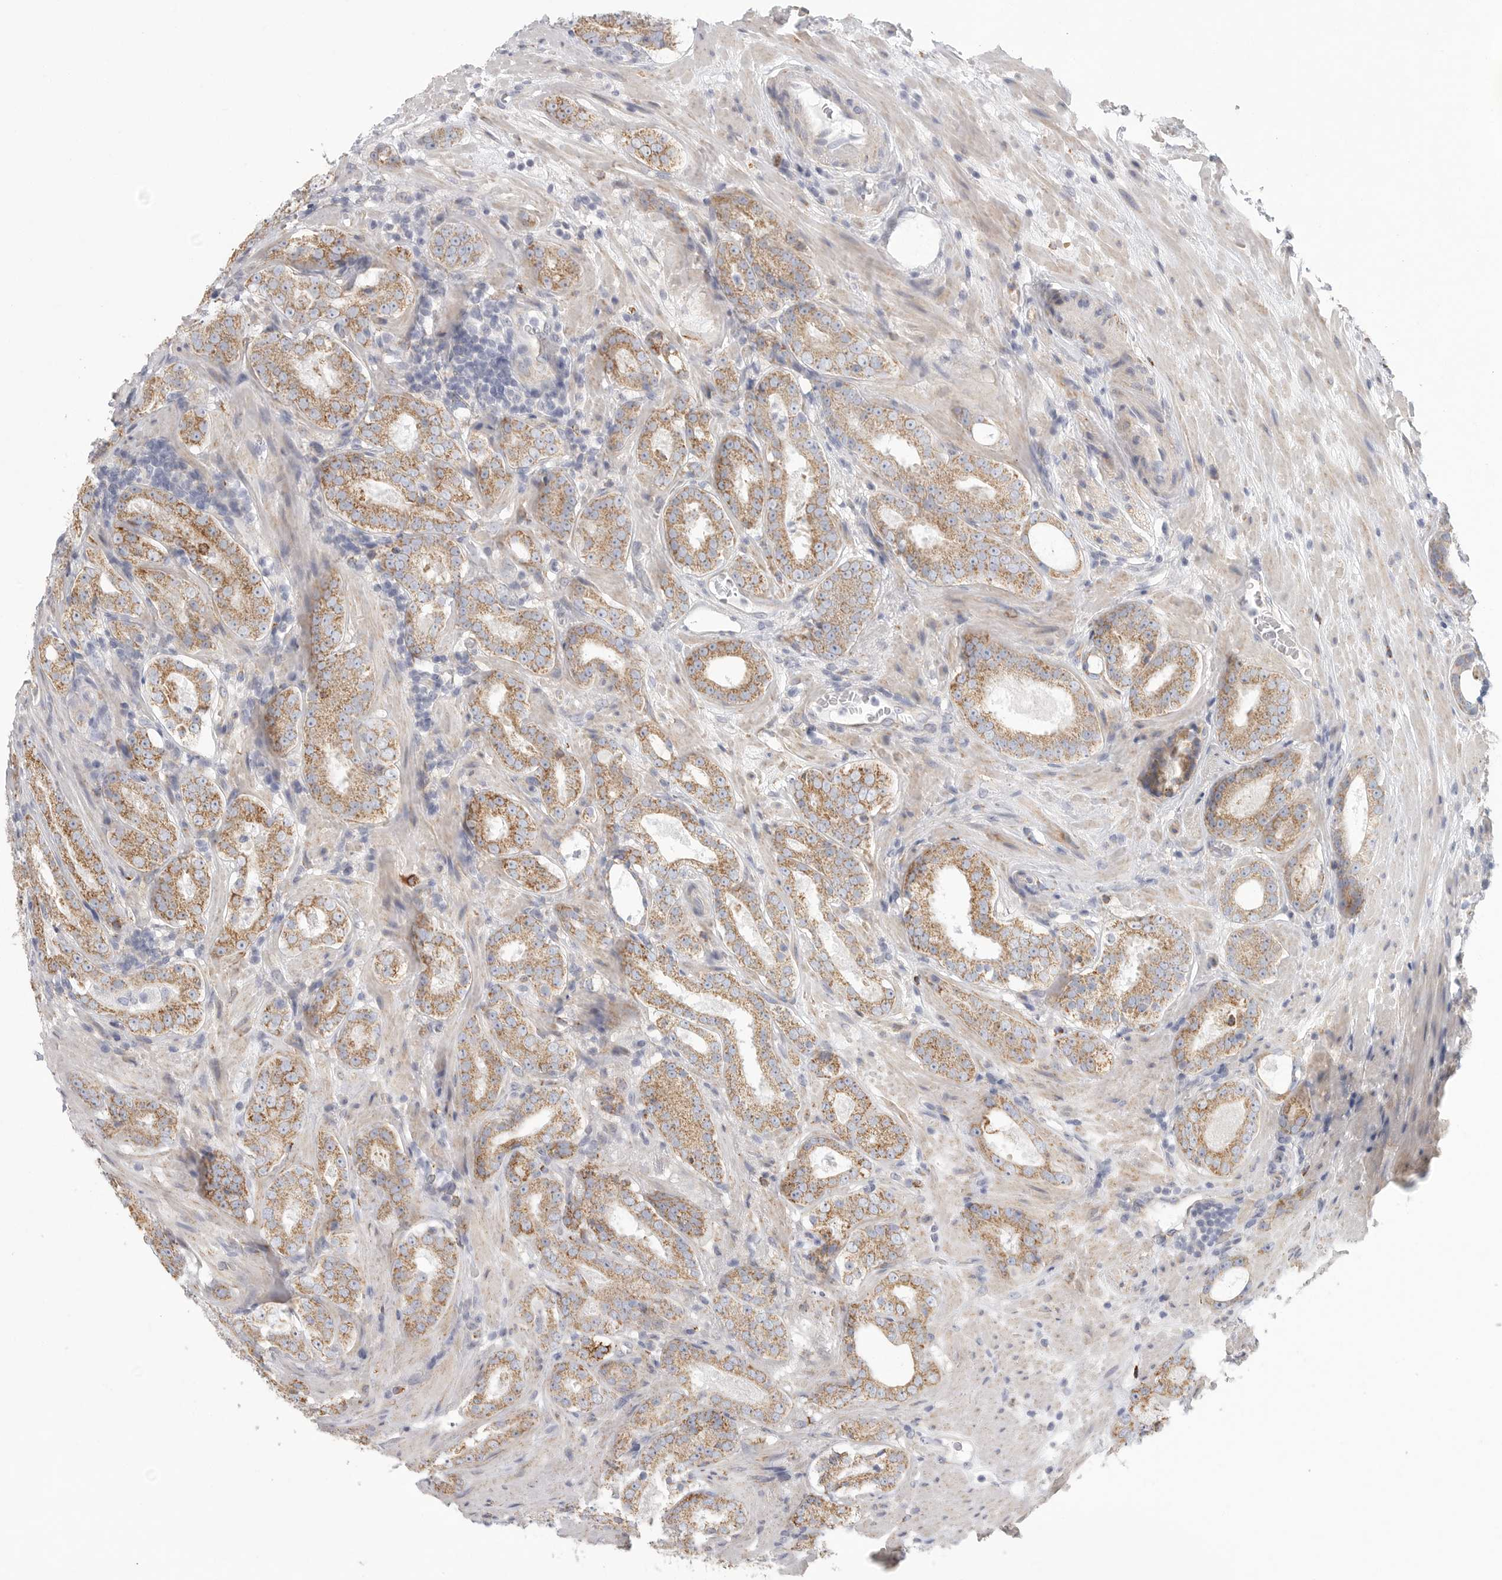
{"staining": {"intensity": "moderate", "quantity": ">75%", "location": "cytoplasmic/membranous"}, "tissue": "prostate cancer", "cell_type": "Tumor cells", "image_type": "cancer", "snomed": [{"axis": "morphology", "description": "Adenocarcinoma, Low grade"}, {"axis": "topography", "description": "Prostate"}], "caption": "Immunohistochemistry histopathology image of neoplastic tissue: human prostate cancer stained using immunohistochemistry (IHC) displays medium levels of moderate protein expression localized specifically in the cytoplasmic/membranous of tumor cells, appearing as a cytoplasmic/membranous brown color.", "gene": "ELP3", "patient": {"sex": "male", "age": 69}}